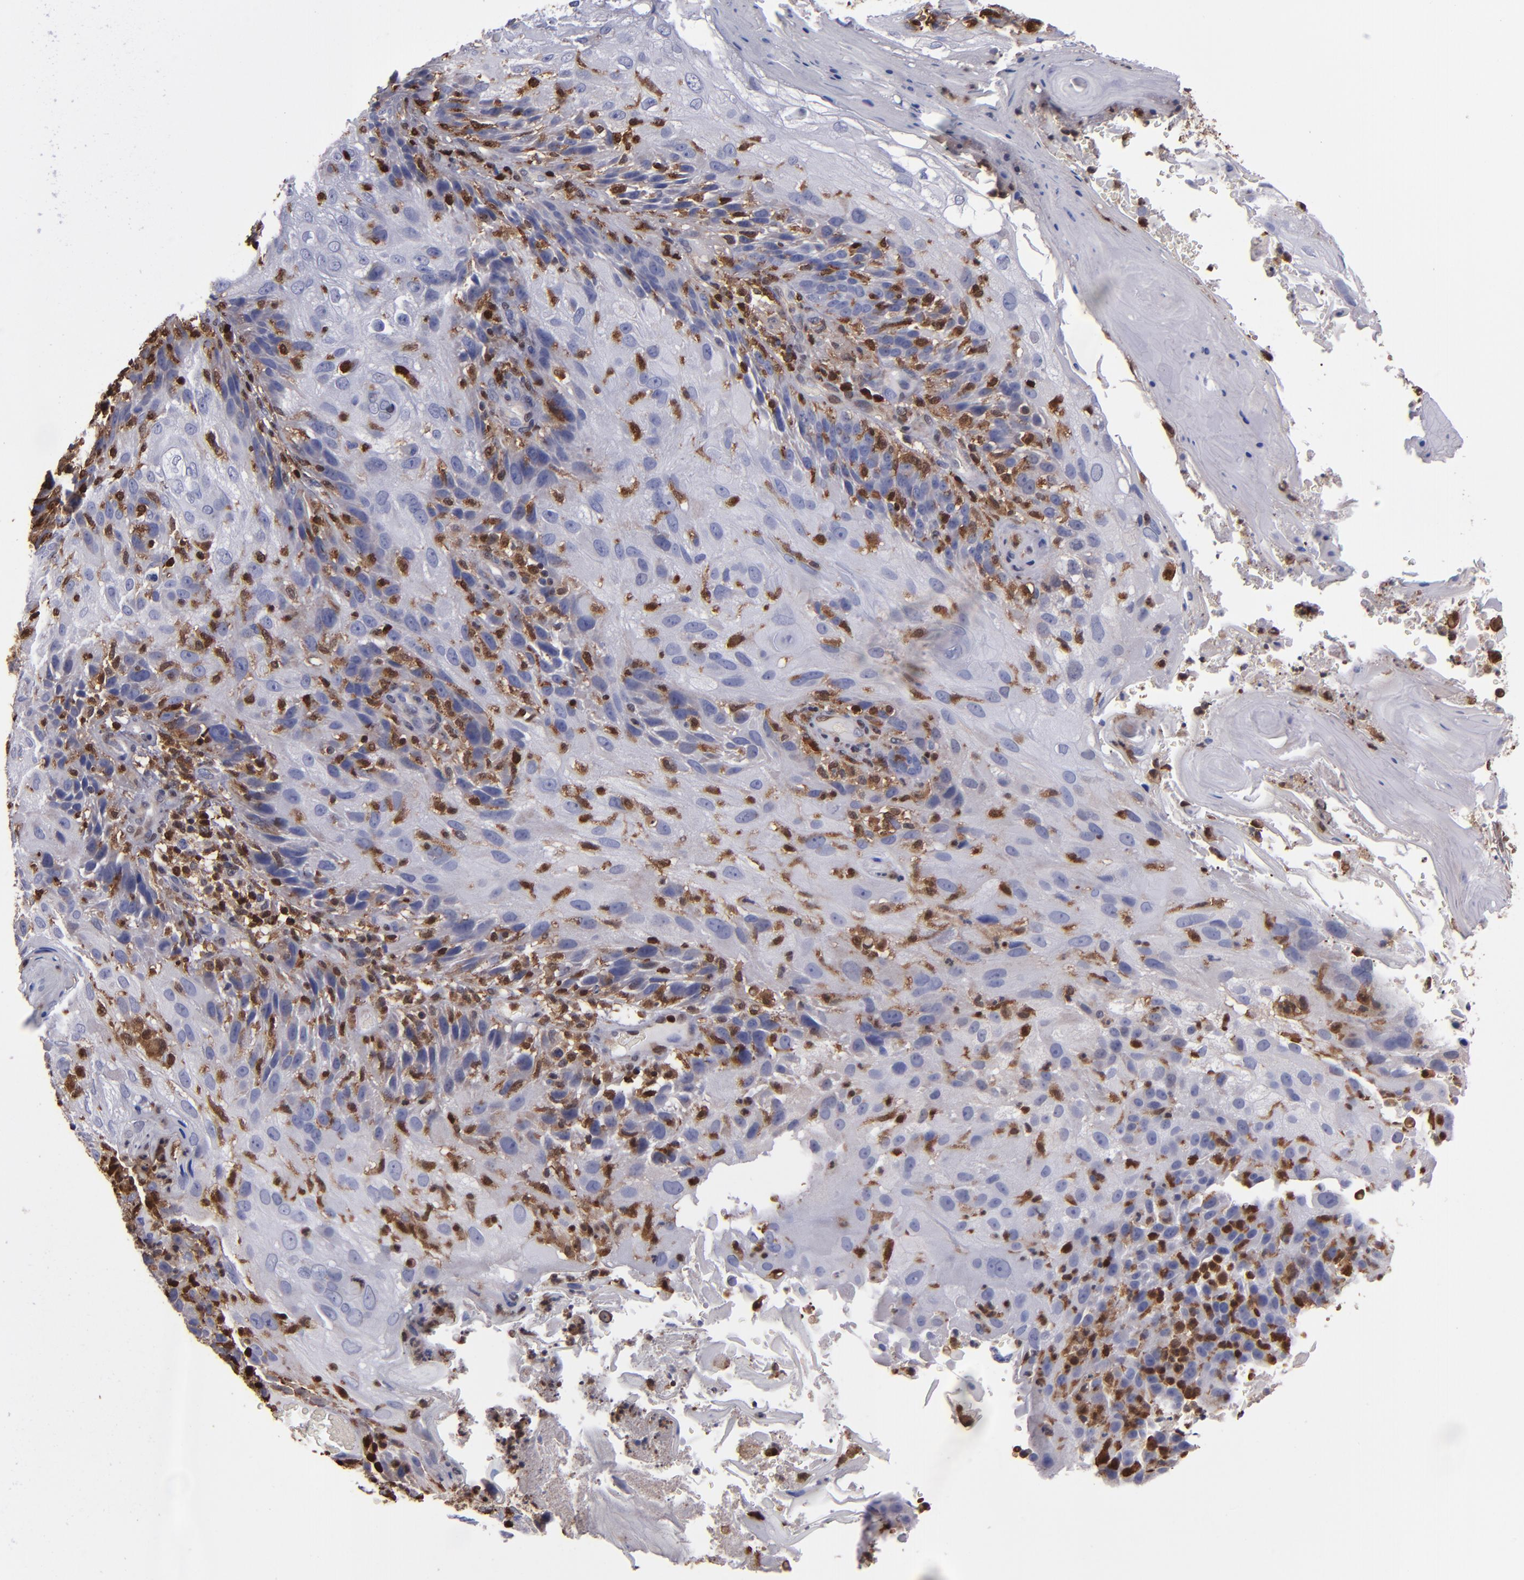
{"staining": {"intensity": "negative", "quantity": "none", "location": "none"}, "tissue": "skin cancer", "cell_type": "Tumor cells", "image_type": "cancer", "snomed": [{"axis": "morphology", "description": "Normal tissue, NOS"}, {"axis": "morphology", "description": "Squamous cell carcinoma, NOS"}, {"axis": "topography", "description": "Skin"}], "caption": "Squamous cell carcinoma (skin) was stained to show a protein in brown. There is no significant staining in tumor cells. (Brightfield microscopy of DAB (3,3'-diaminobenzidine) IHC at high magnification).", "gene": "S100A4", "patient": {"sex": "female", "age": 83}}